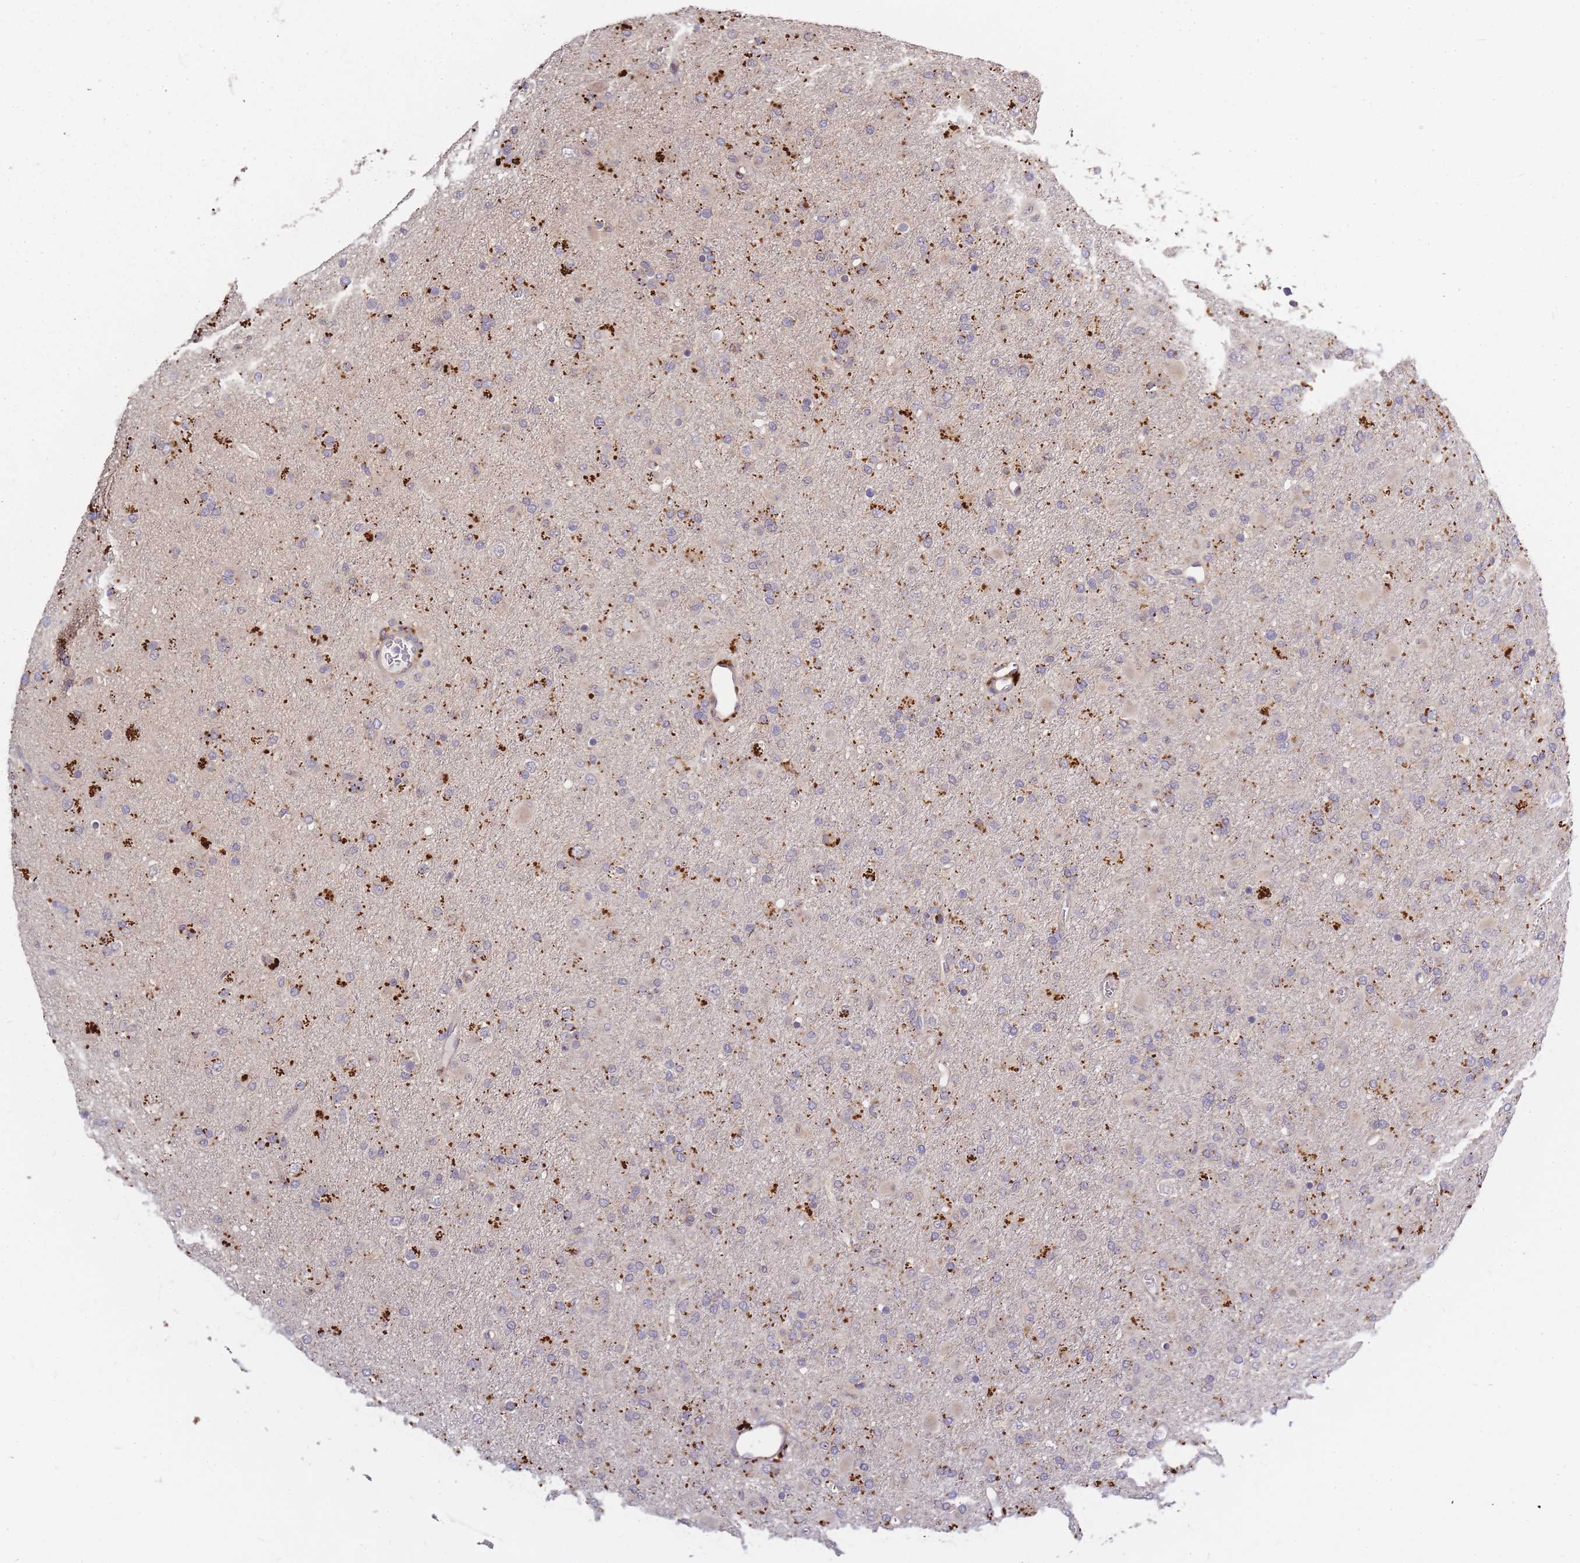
{"staining": {"intensity": "moderate", "quantity": "25%-75%", "location": "cytoplasmic/membranous"}, "tissue": "glioma", "cell_type": "Tumor cells", "image_type": "cancer", "snomed": [{"axis": "morphology", "description": "Glioma, malignant, Low grade"}, {"axis": "topography", "description": "Brain"}], "caption": "Immunohistochemical staining of malignant glioma (low-grade) demonstrates medium levels of moderate cytoplasmic/membranous protein expression in approximately 25%-75% of tumor cells. Using DAB (3,3'-diaminobenzidine) (brown) and hematoxylin (blue) stains, captured at high magnification using brightfield microscopy.", "gene": "ATG5", "patient": {"sex": "male", "age": 65}}